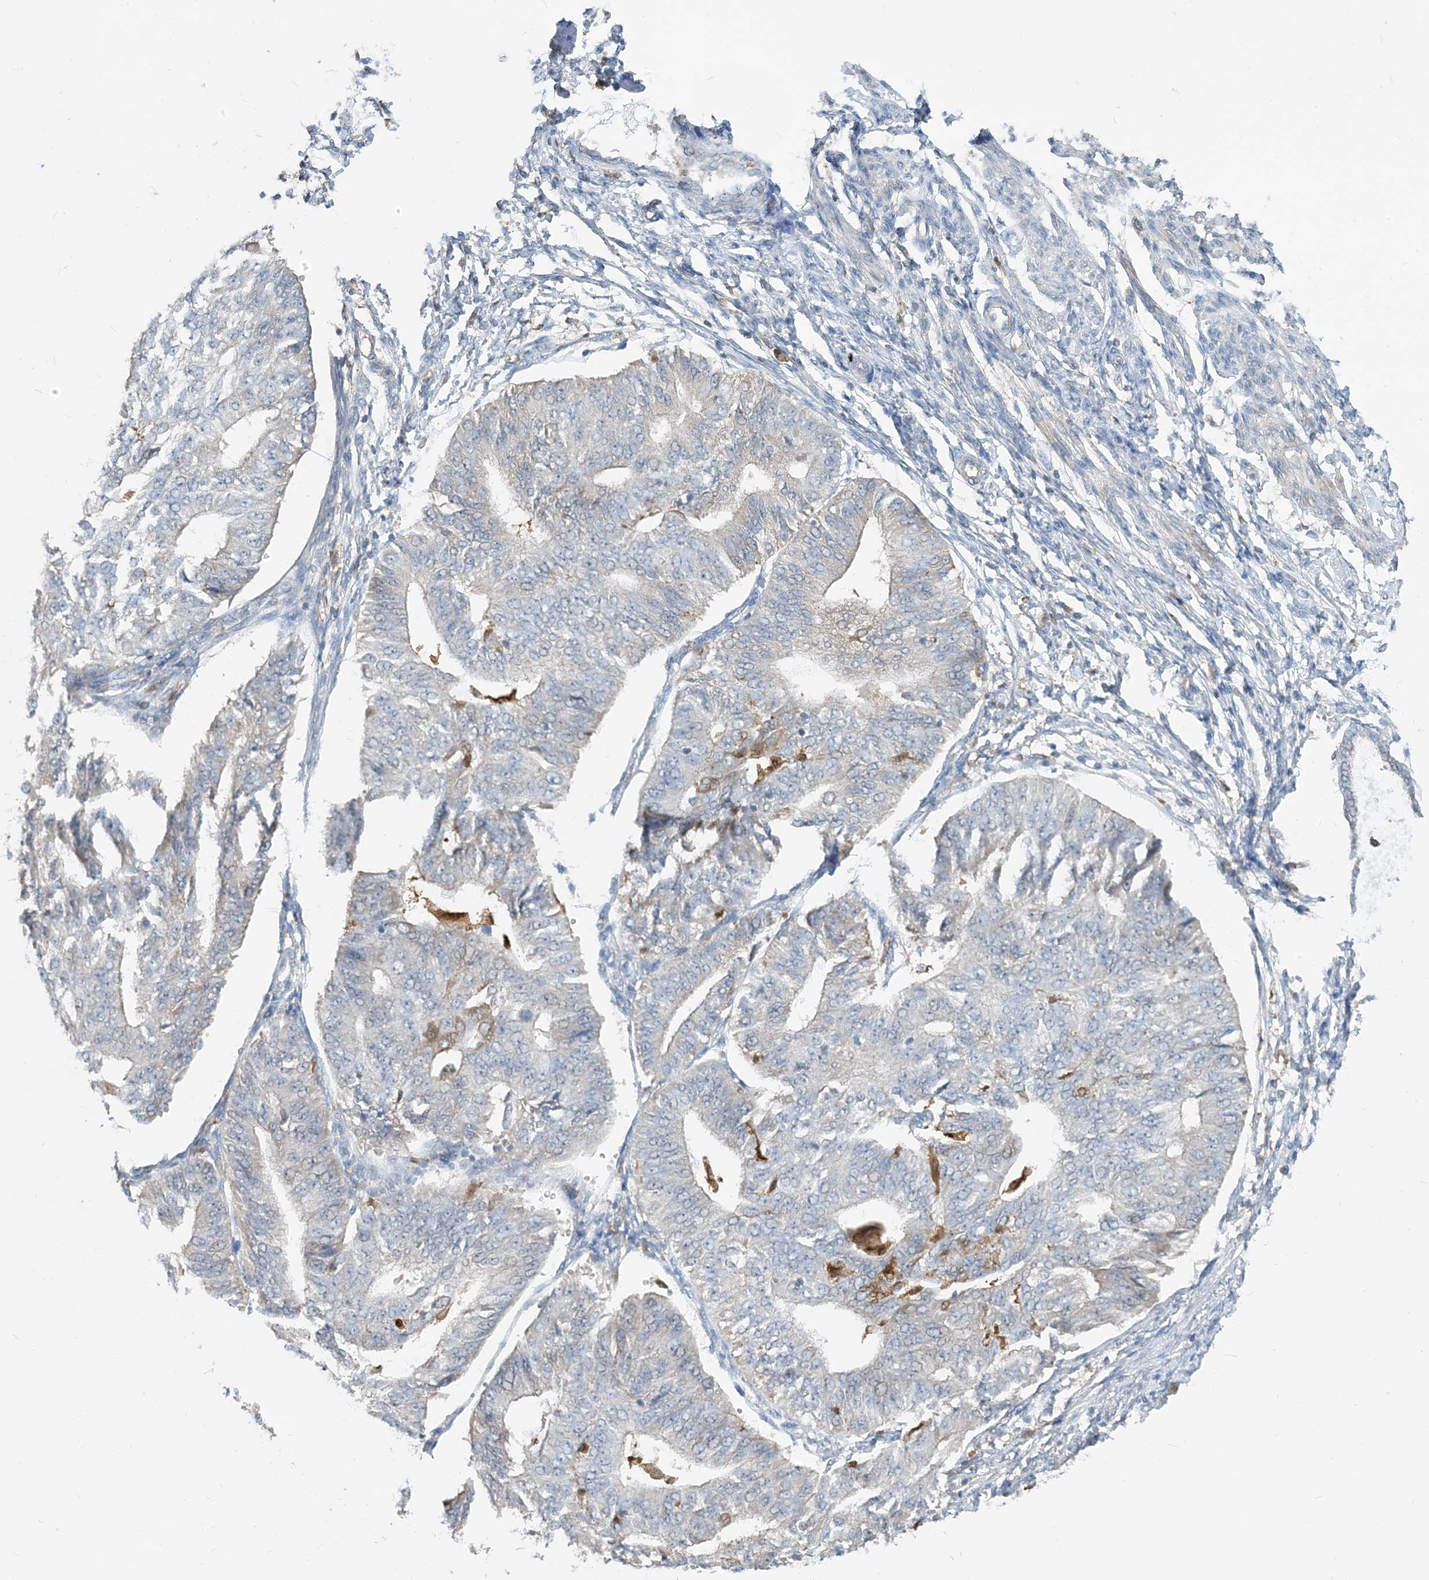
{"staining": {"intensity": "negative", "quantity": "none", "location": "none"}, "tissue": "endometrial cancer", "cell_type": "Tumor cells", "image_type": "cancer", "snomed": [{"axis": "morphology", "description": "Adenocarcinoma, NOS"}, {"axis": "topography", "description": "Endometrium"}], "caption": "Histopathology image shows no significant protein positivity in tumor cells of endometrial adenocarcinoma.", "gene": "NAGK", "patient": {"sex": "female", "age": 32}}